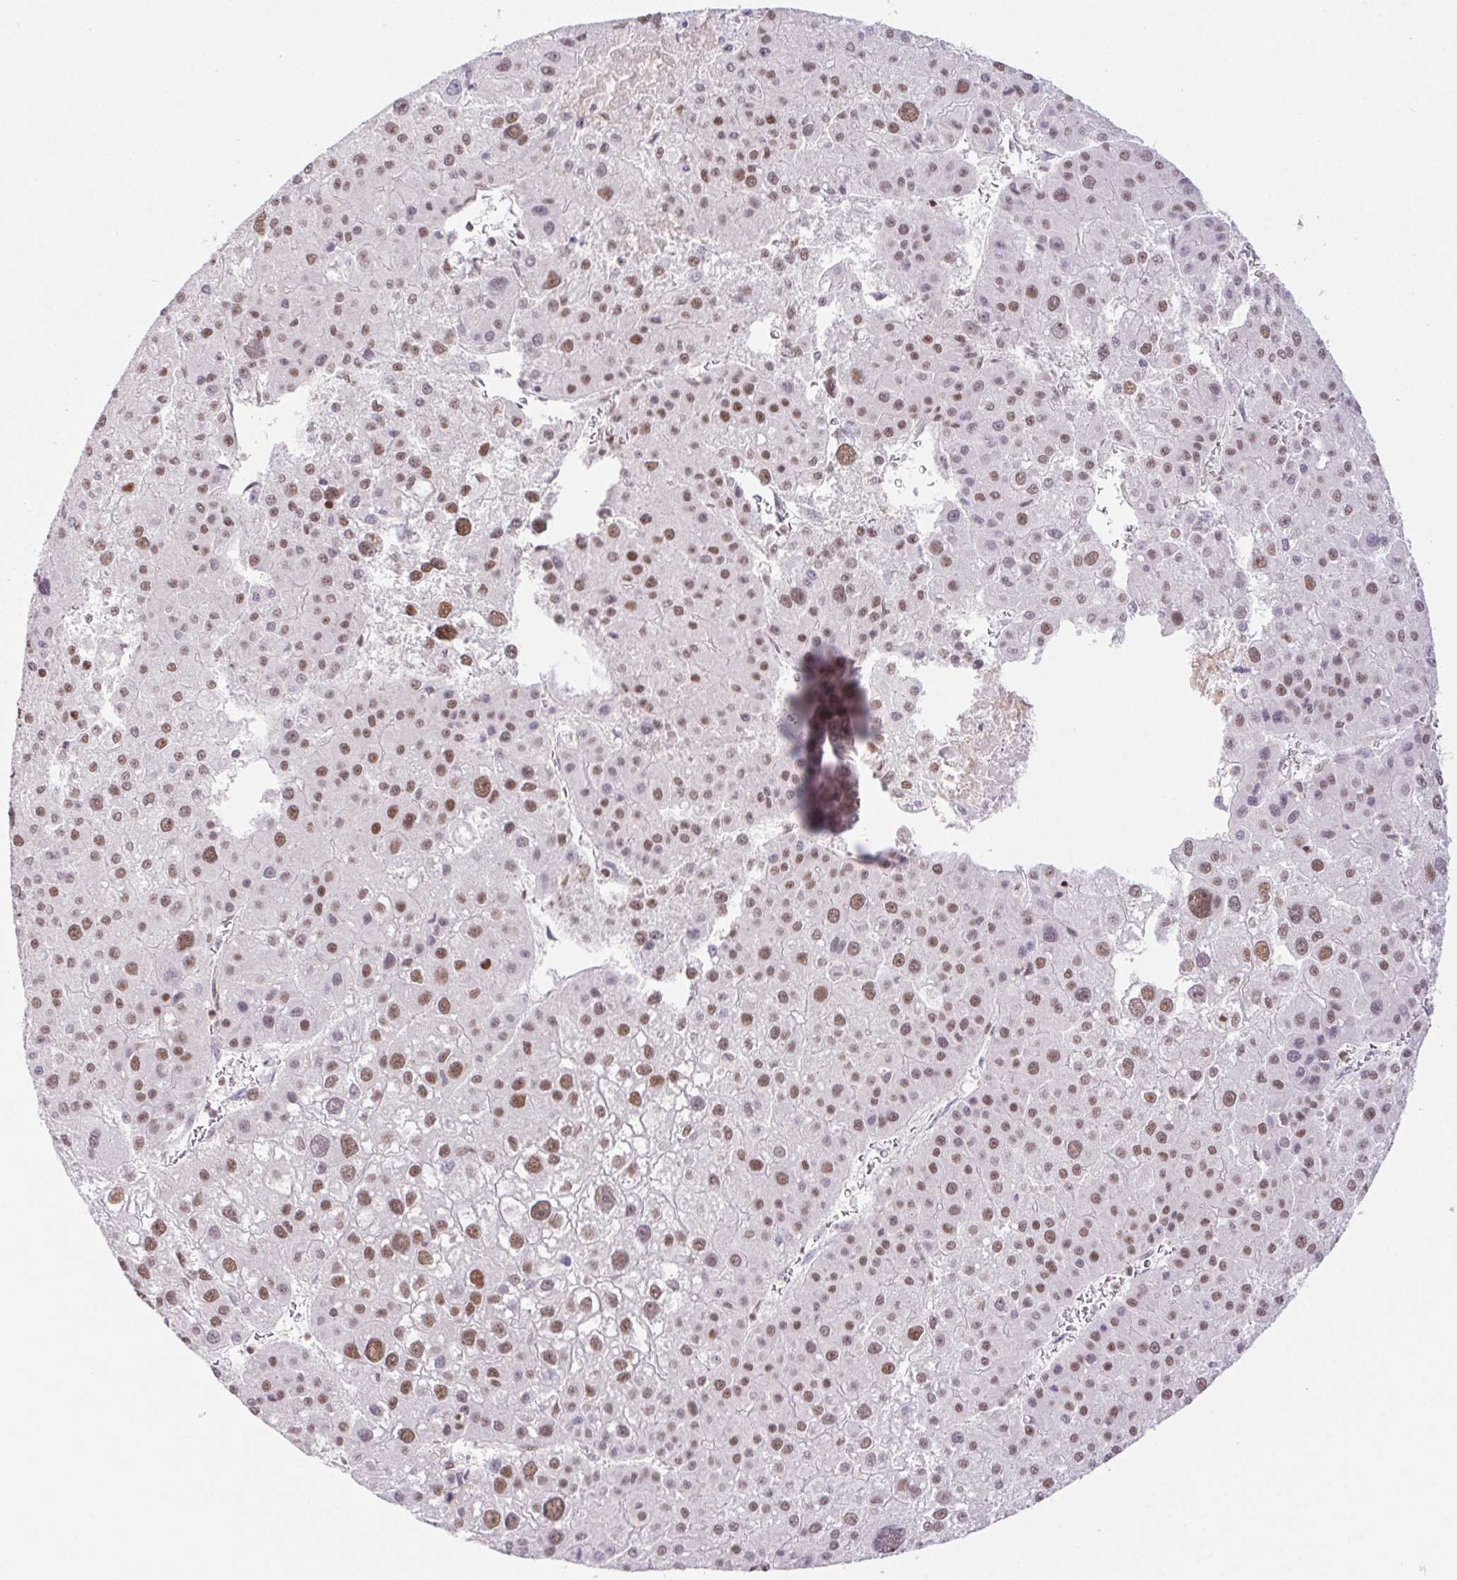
{"staining": {"intensity": "moderate", "quantity": ">75%", "location": "nuclear"}, "tissue": "liver cancer", "cell_type": "Tumor cells", "image_type": "cancer", "snomed": [{"axis": "morphology", "description": "Carcinoma, Hepatocellular, NOS"}, {"axis": "topography", "description": "Liver"}], "caption": "High-magnification brightfield microscopy of liver hepatocellular carcinoma stained with DAB (3,3'-diaminobenzidine) (brown) and counterstained with hematoxylin (blue). tumor cells exhibit moderate nuclear staining is appreciated in approximately>75% of cells.", "gene": "DDX17", "patient": {"sex": "male", "age": 73}}